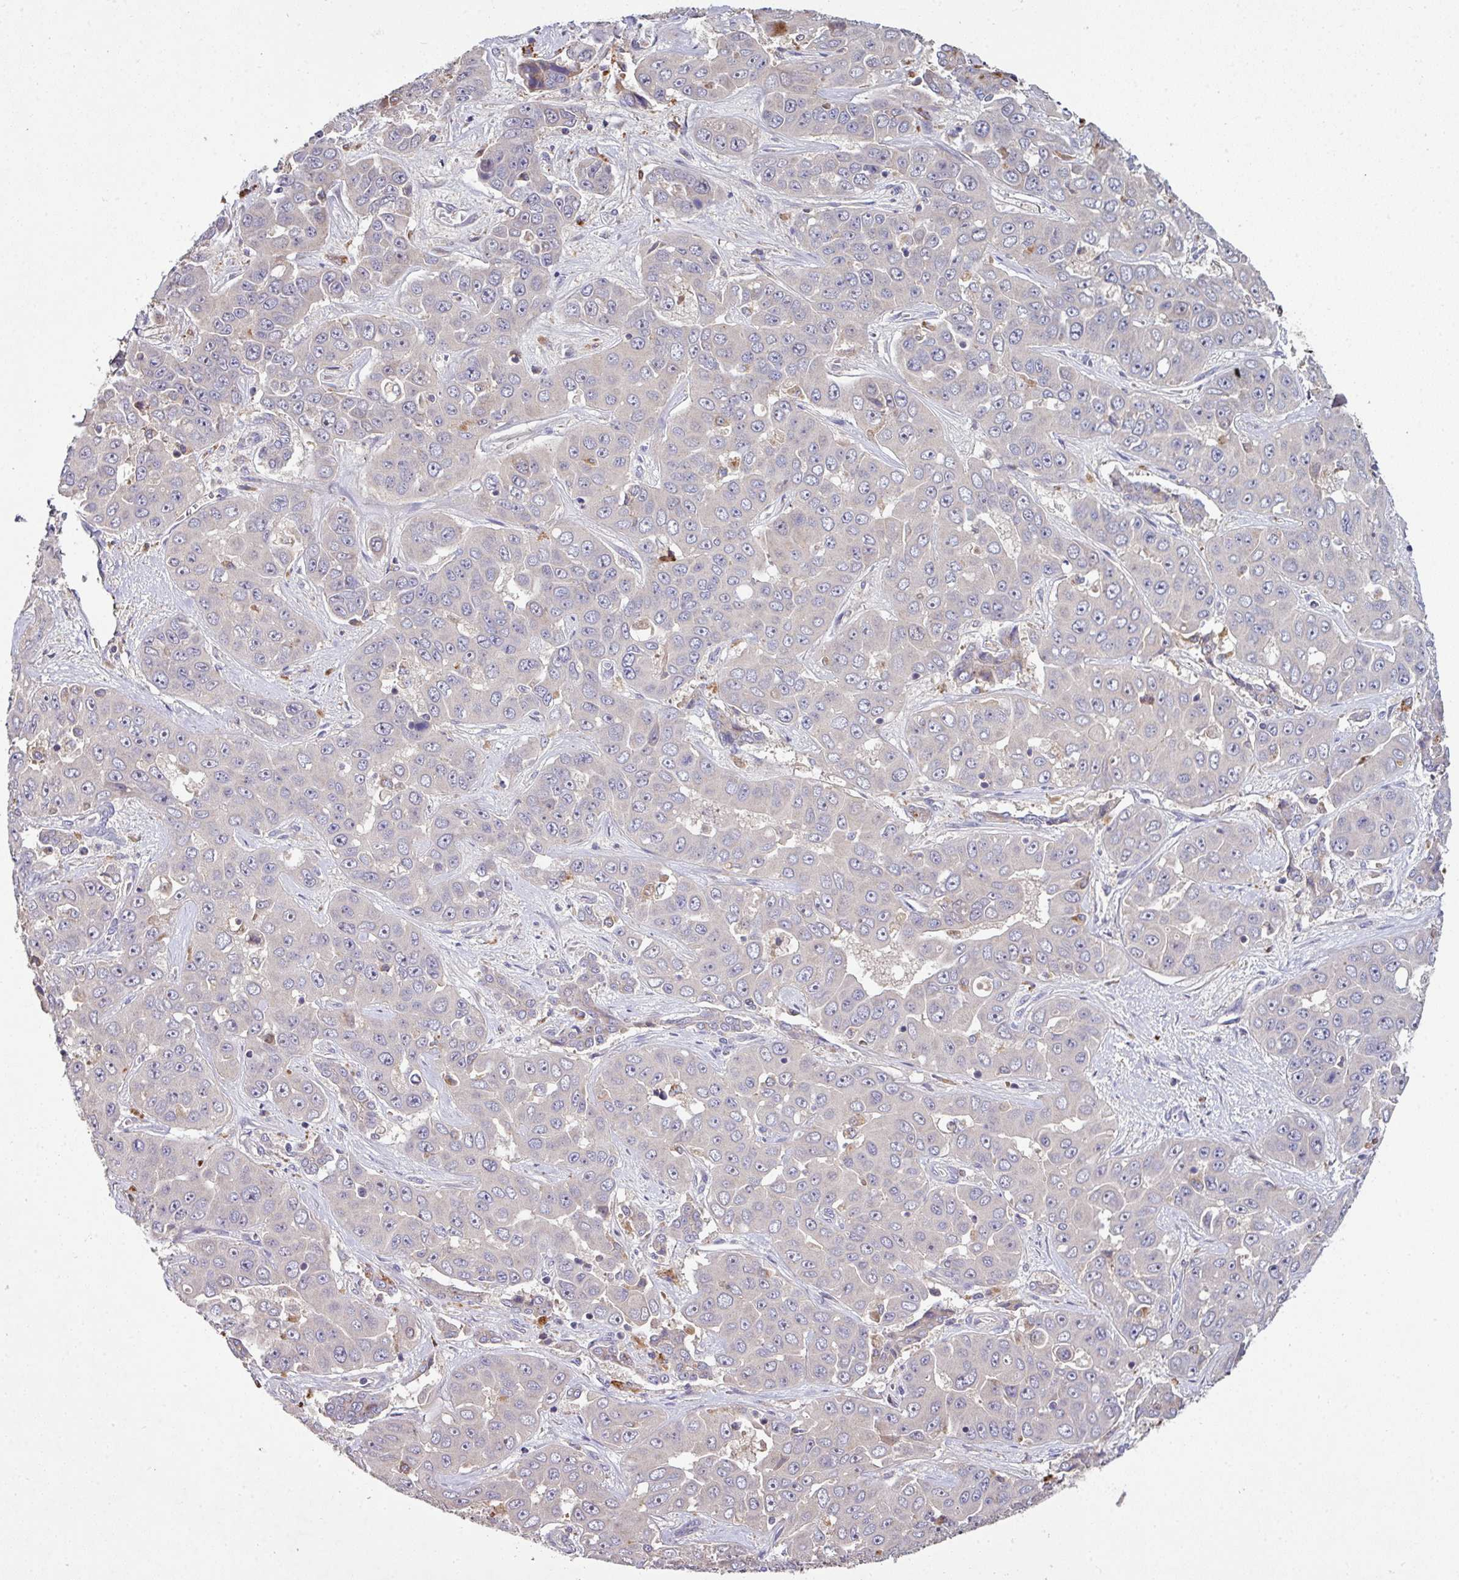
{"staining": {"intensity": "negative", "quantity": "none", "location": "none"}, "tissue": "liver cancer", "cell_type": "Tumor cells", "image_type": "cancer", "snomed": [{"axis": "morphology", "description": "Cholangiocarcinoma"}, {"axis": "topography", "description": "Liver"}], "caption": "This is a image of immunohistochemistry staining of cholangiocarcinoma (liver), which shows no positivity in tumor cells. Brightfield microscopy of immunohistochemistry stained with DAB (brown) and hematoxylin (blue), captured at high magnification.", "gene": "AEBP2", "patient": {"sex": "female", "age": 52}}